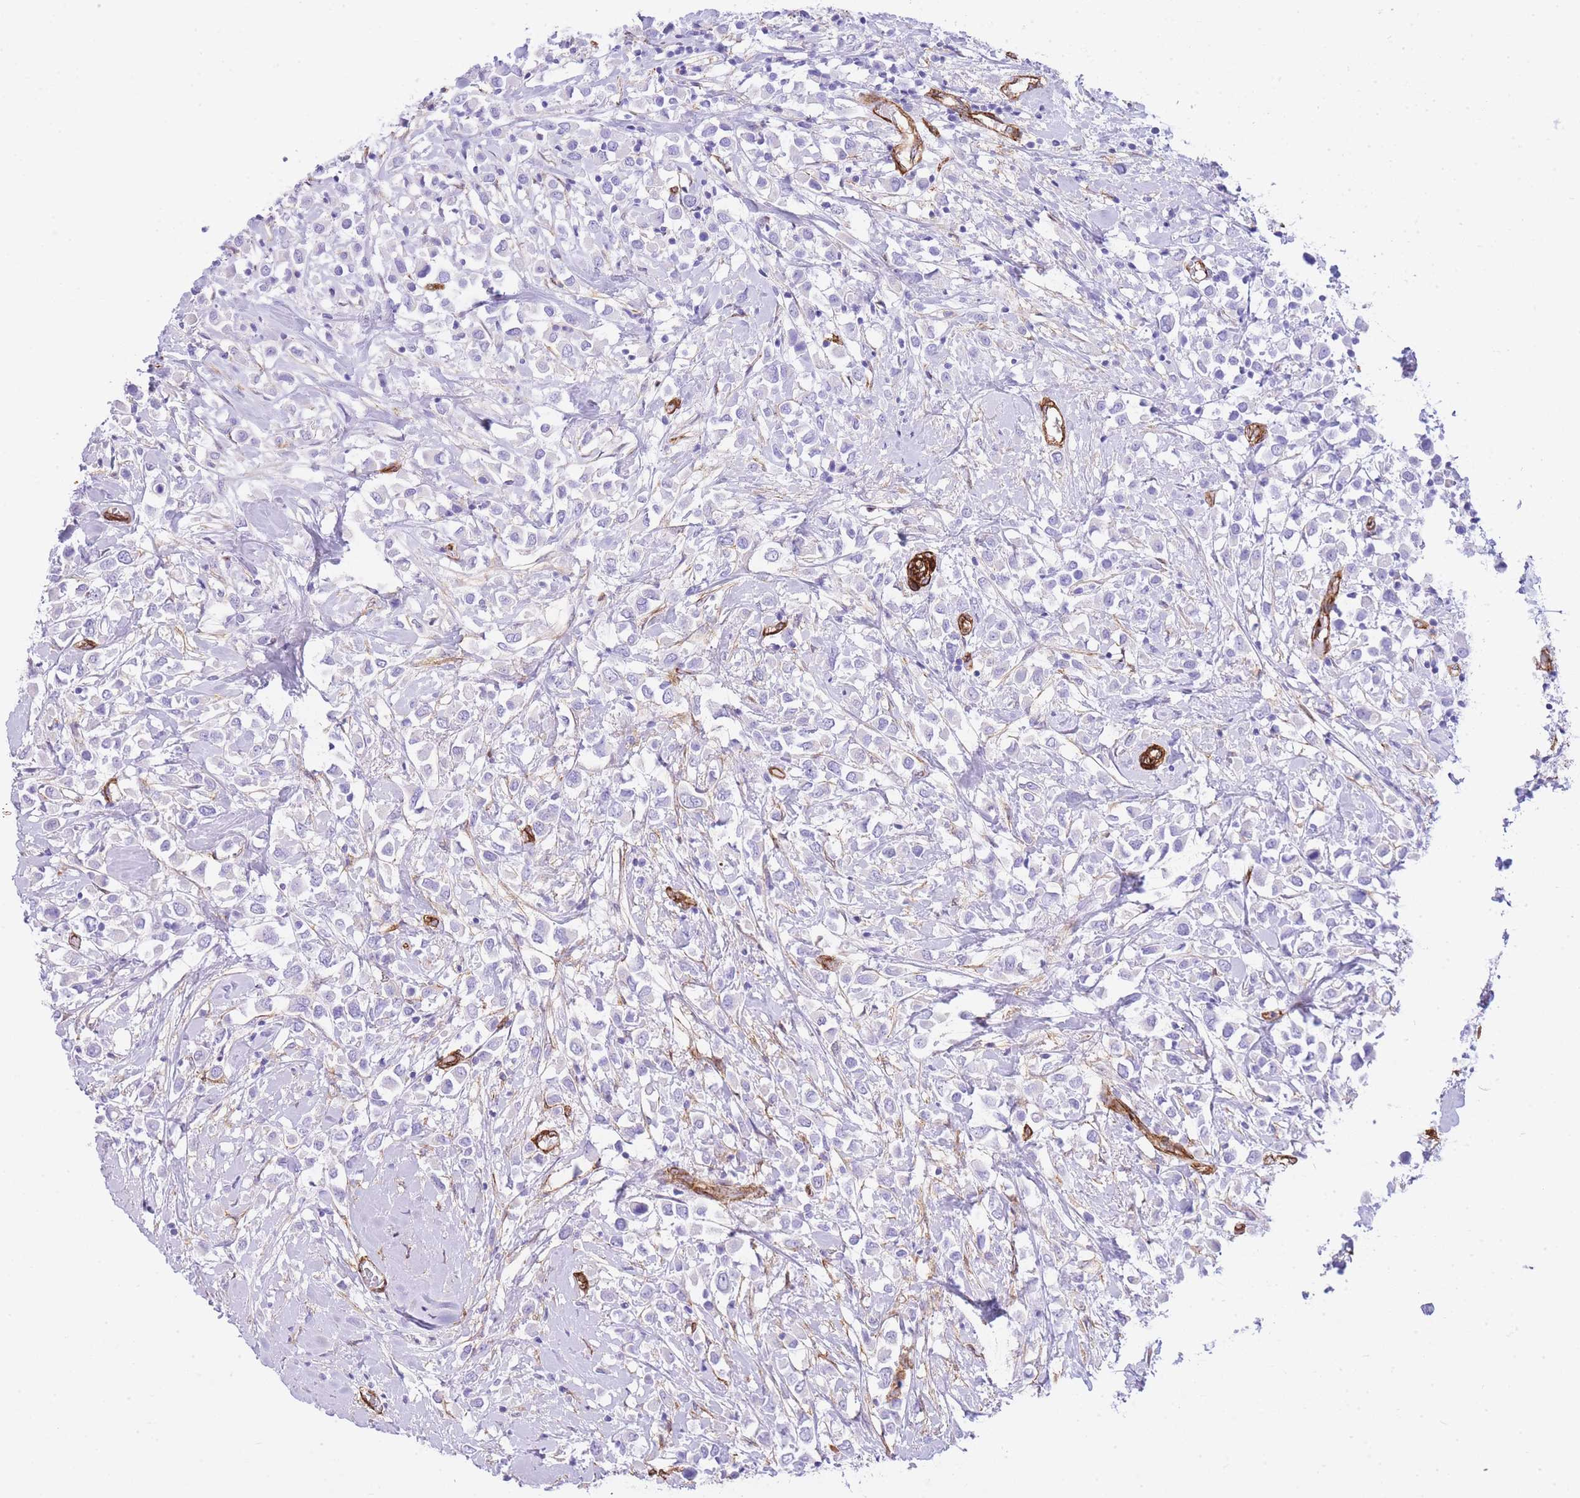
{"staining": {"intensity": "negative", "quantity": "none", "location": "none"}, "tissue": "breast cancer", "cell_type": "Tumor cells", "image_type": "cancer", "snomed": [{"axis": "morphology", "description": "Duct carcinoma"}, {"axis": "topography", "description": "Breast"}], "caption": "Immunohistochemistry (IHC) photomicrograph of neoplastic tissue: breast cancer stained with DAB (3,3'-diaminobenzidine) displays no significant protein expression in tumor cells.", "gene": "CAVIN1", "patient": {"sex": "female", "age": 61}}